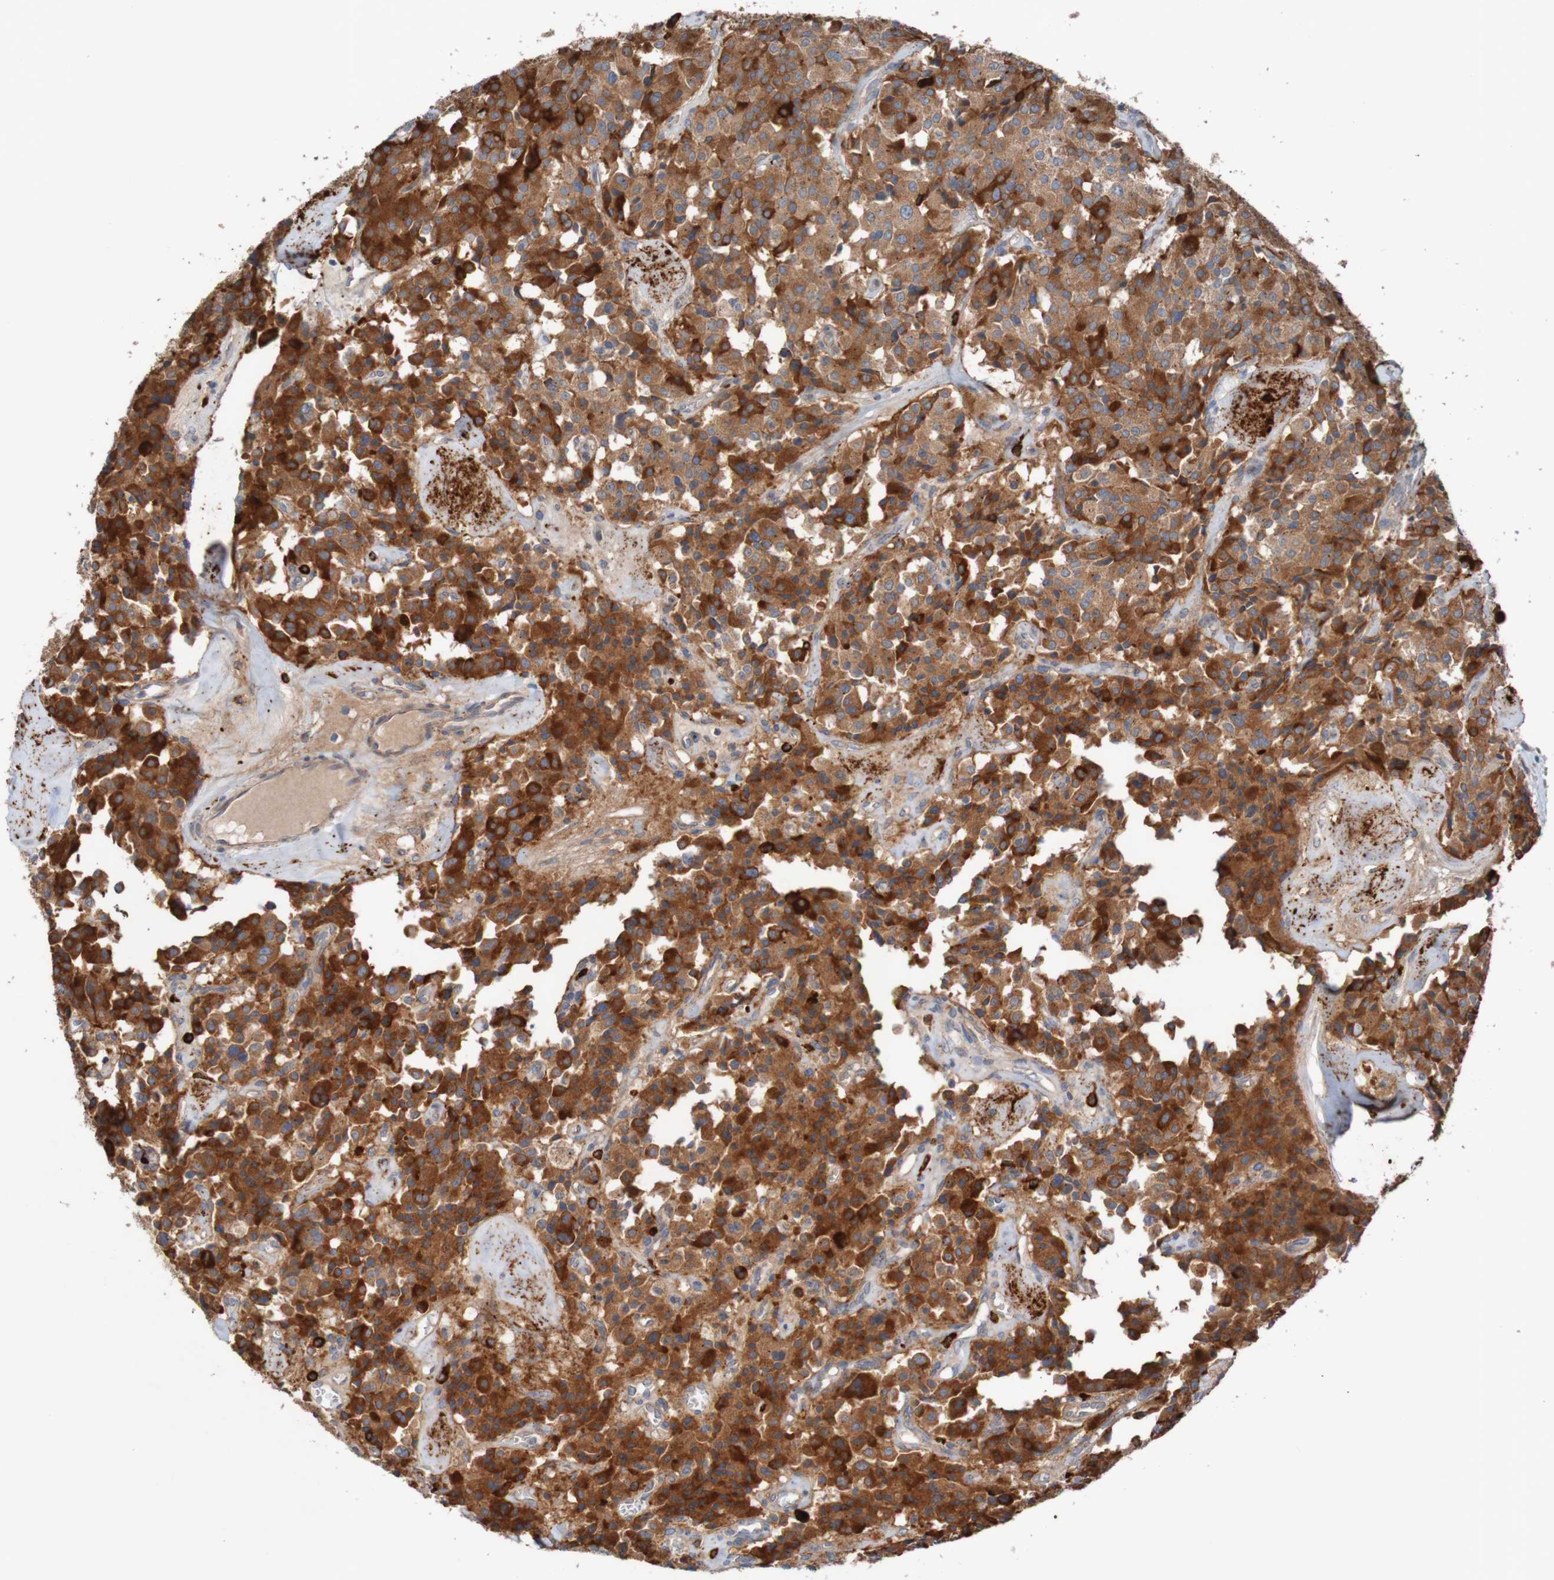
{"staining": {"intensity": "strong", "quantity": "<25%", "location": "cytoplasmic/membranous"}, "tissue": "carcinoid", "cell_type": "Tumor cells", "image_type": "cancer", "snomed": [{"axis": "morphology", "description": "Carcinoid, malignant, NOS"}, {"axis": "topography", "description": "Lung"}], "caption": "The micrograph exhibits immunohistochemical staining of carcinoid. There is strong cytoplasmic/membranous staining is appreciated in about <25% of tumor cells. The staining was performed using DAB (3,3'-diaminobenzidine), with brown indicating positive protein expression. Nuclei are stained blue with hematoxylin.", "gene": "ANGPT4", "patient": {"sex": "male", "age": 30}}